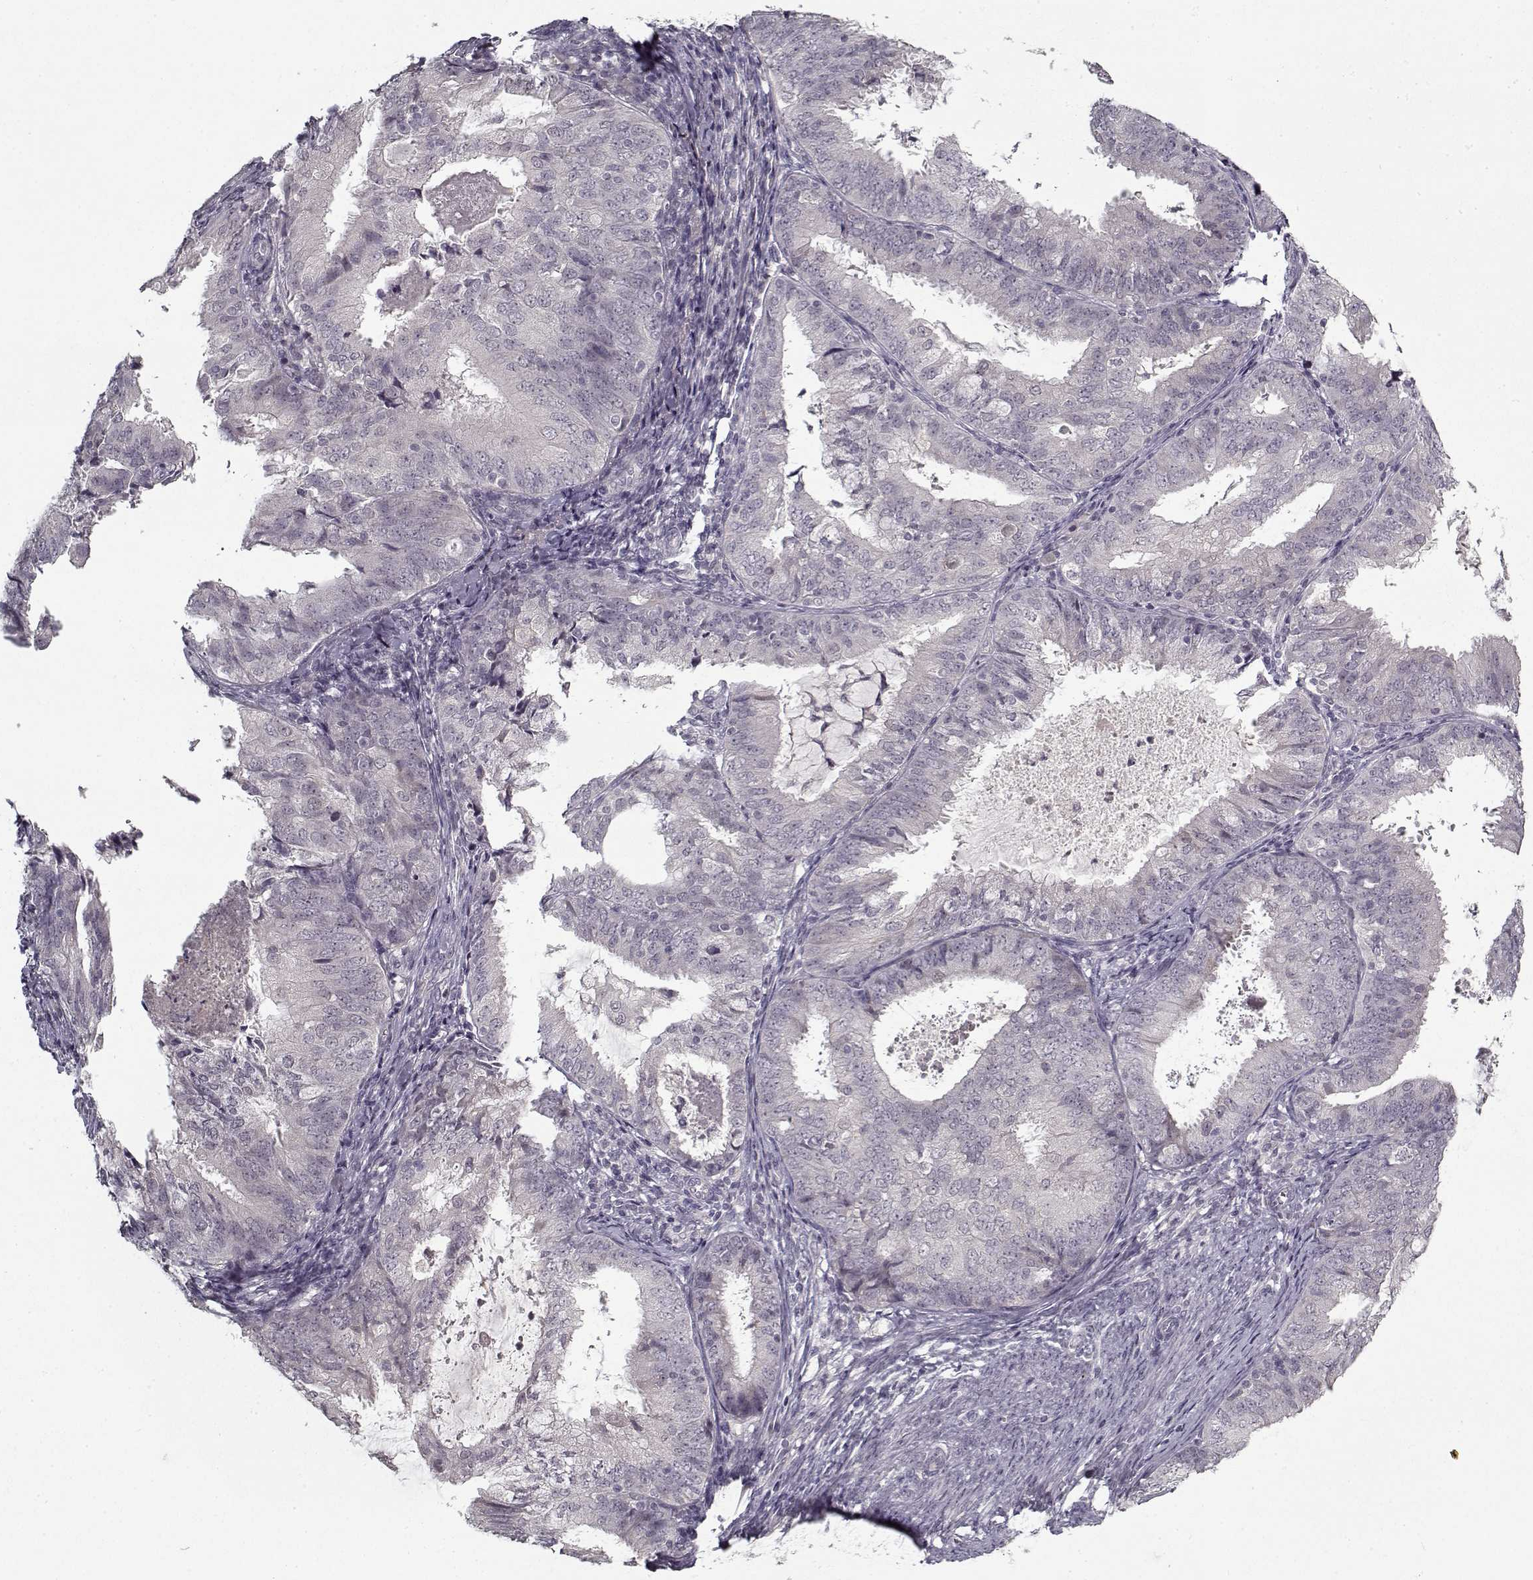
{"staining": {"intensity": "negative", "quantity": "none", "location": "none"}, "tissue": "endometrial cancer", "cell_type": "Tumor cells", "image_type": "cancer", "snomed": [{"axis": "morphology", "description": "Adenocarcinoma, NOS"}, {"axis": "topography", "description": "Endometrium"}], "caption": "An immunohistochemistry histopathology image of endometrial adenocarcinoma is shown. There is no staining in tumor cells of endometrial adenocarcinoma.", "gene": "LAMA2", "patient": {"sex": "female", "age": 57}}